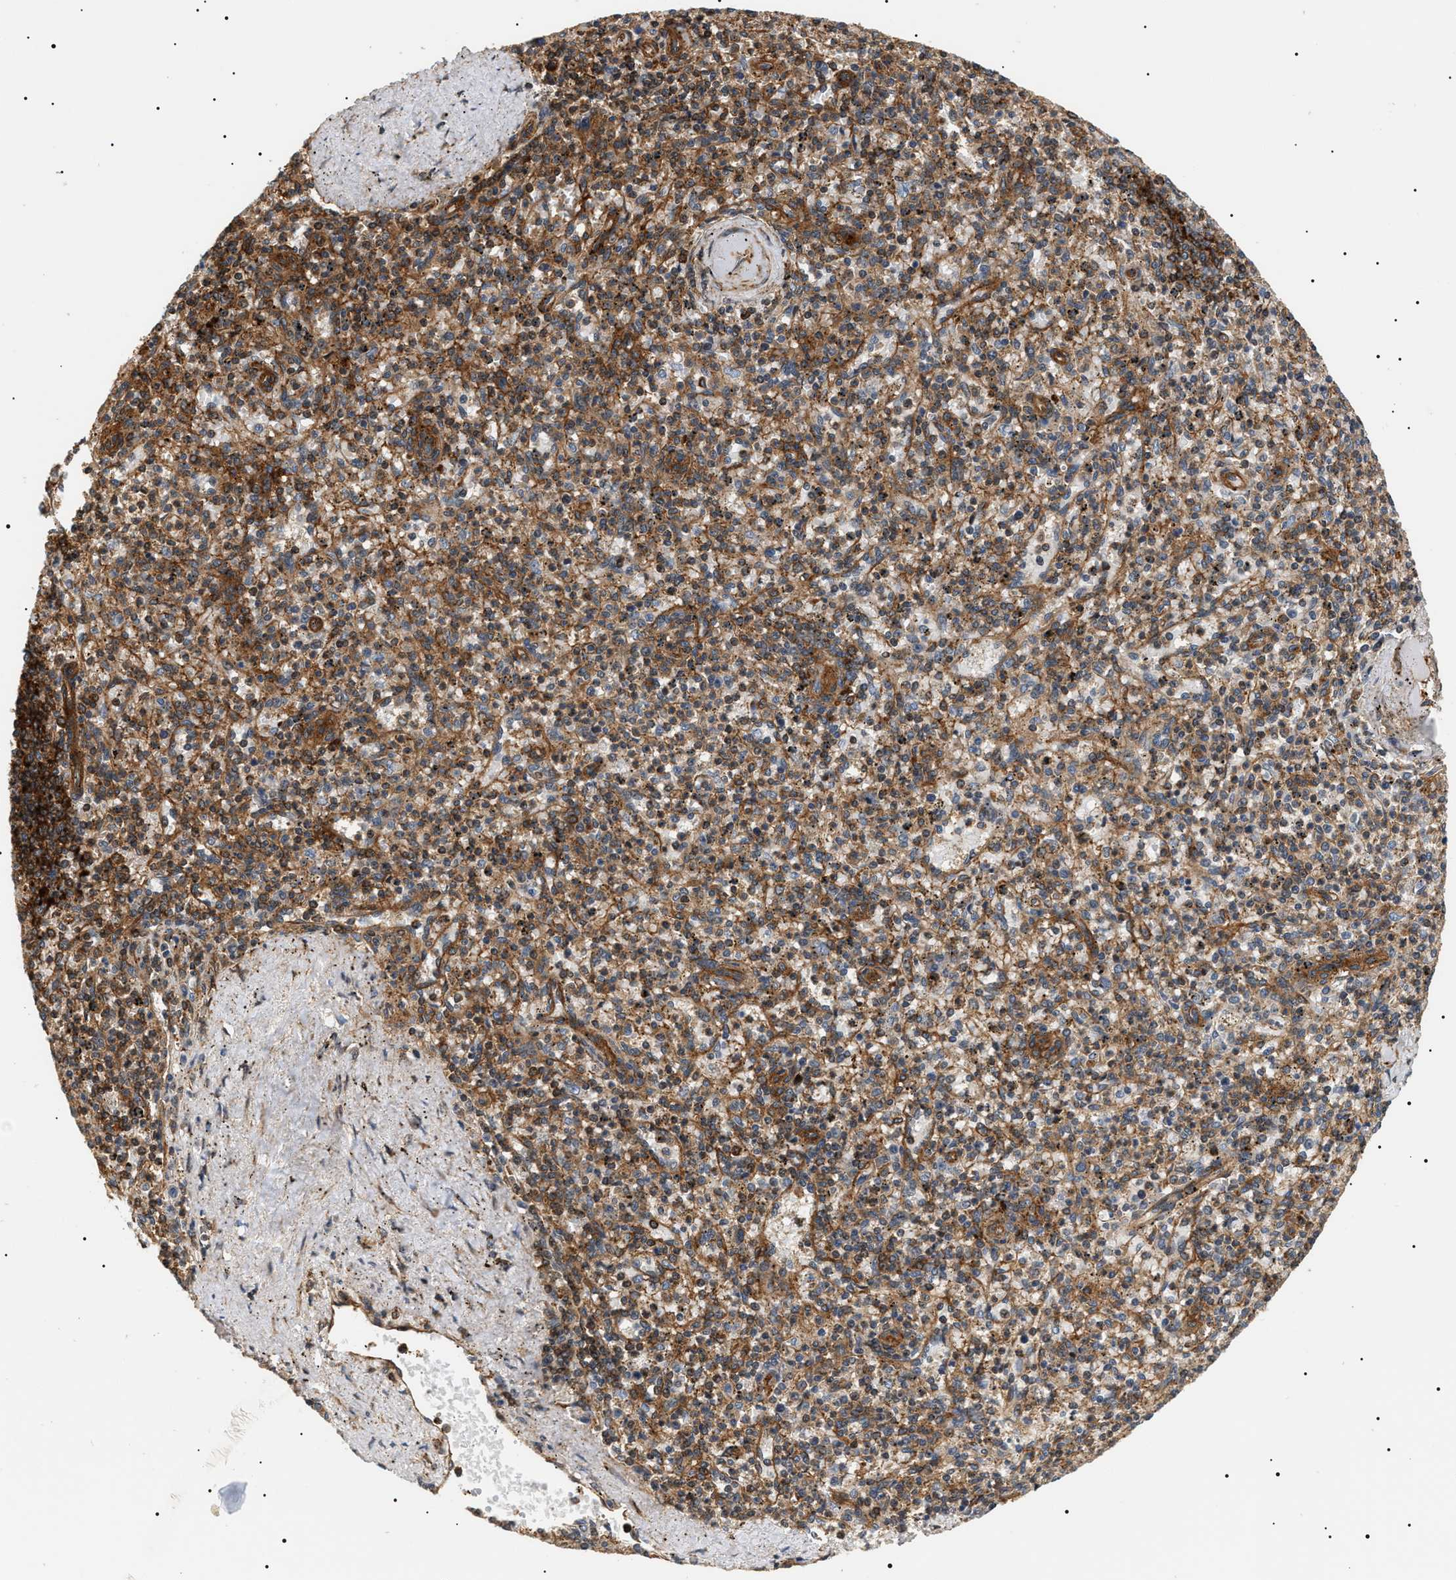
{"staining": {"intensity": "moderate", "quantity": ">75%", "location": "cytoplasmic/membranous"}, "tissue": "spleen", "cell_type": "Cells in red pulp", "image_type": "normal", "snomed": [{"axis": "morphology", "description": "Normal tissue, NOS"}, {"axis": "topography", "description": "Spleen"}], "caption": "Human spleen stained for a protein (brown) reveals moderate cytoplasmic/membranous positive expression in approximately >75% of cells in red pulp.", "gene": "SH3GLB2", "patient": {"sex": "male", "age": 72}}